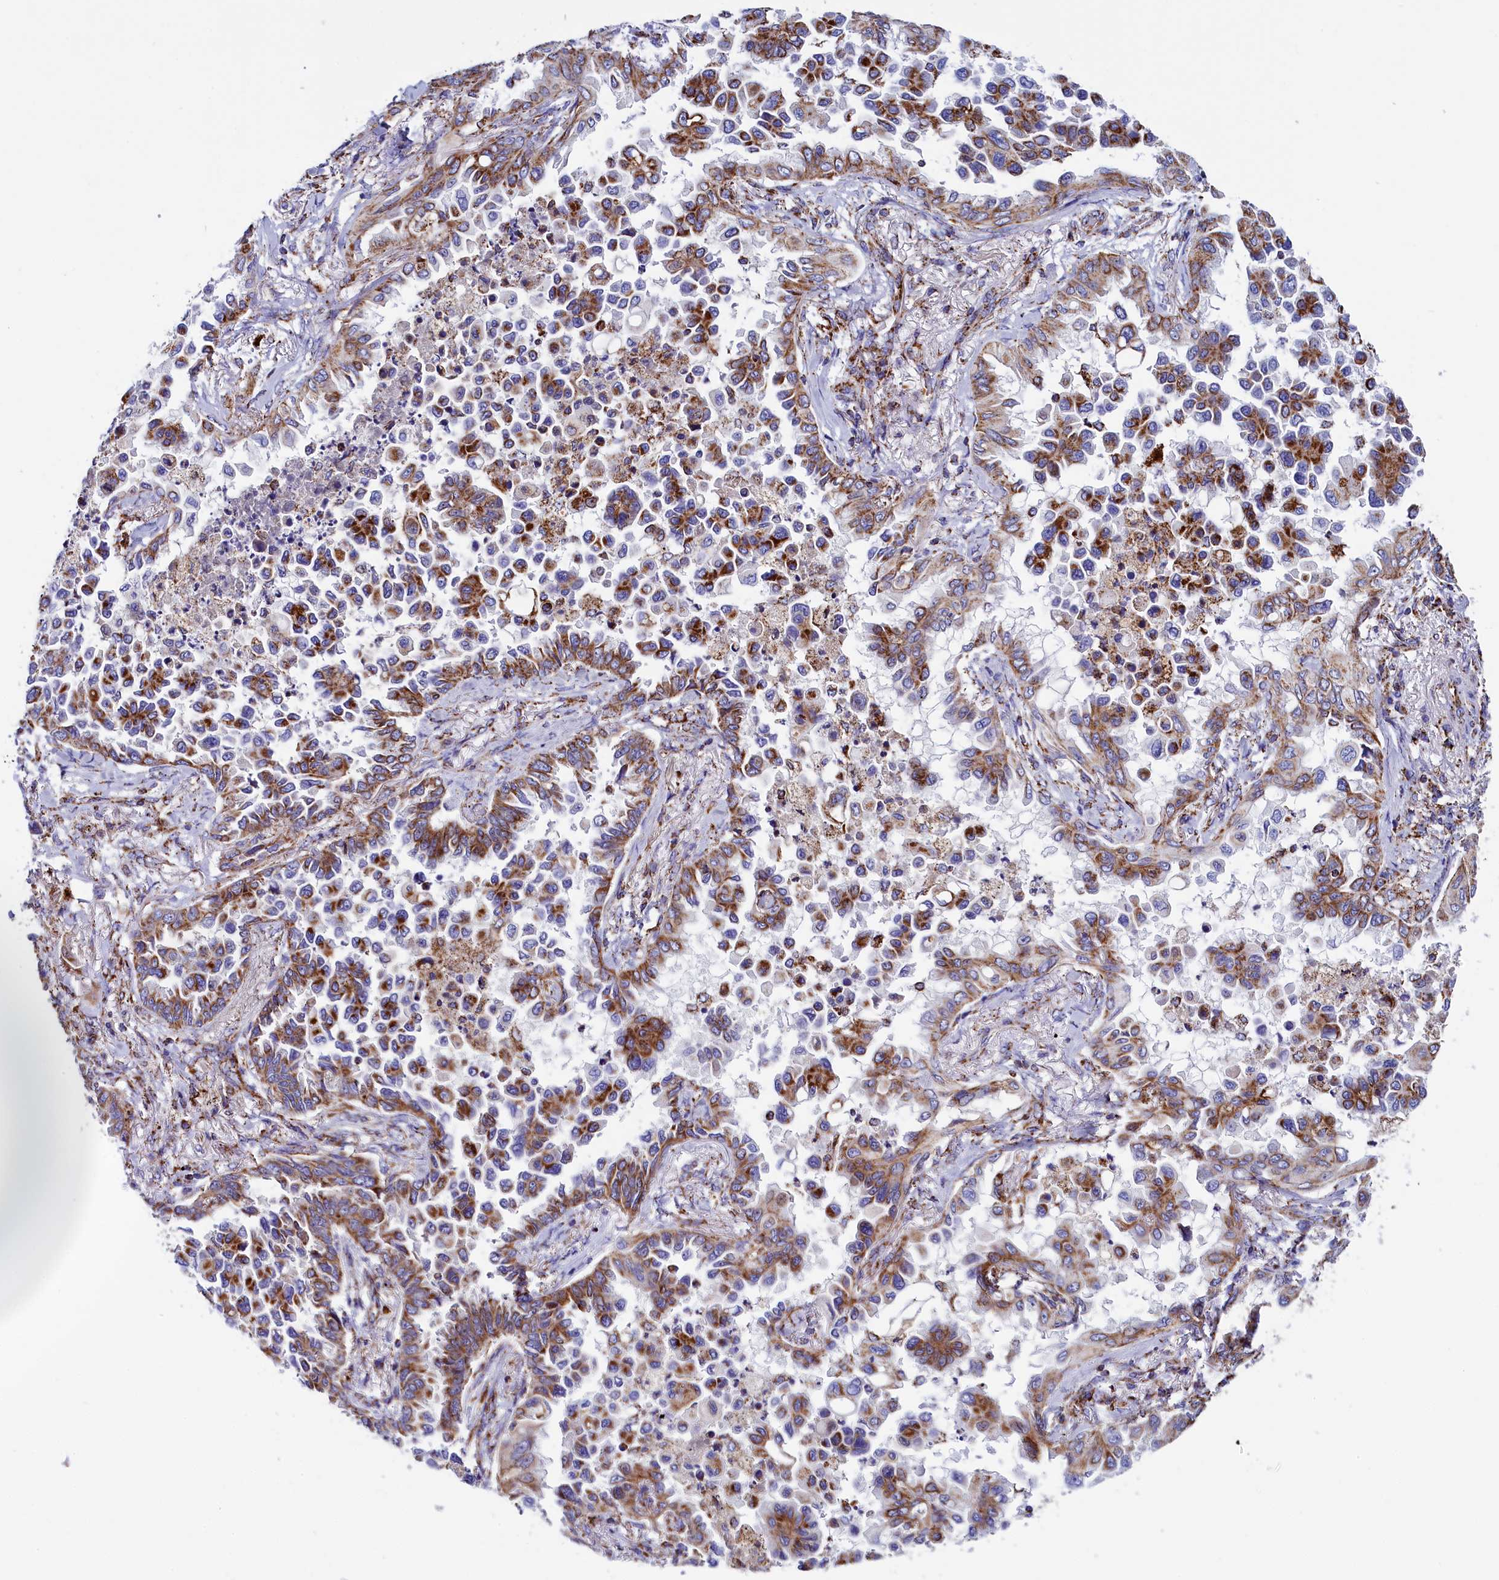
{"staining": {"intensity": "strong", "quantity": ">75%", "location": "cytoplasmic/membranous"}, "tissue": "lung cancer", "cell_type": "Tumor cells", "image_type": "cancer", "snomed": [{"axis": "morphology", "description": "Adenocarcinoma, NOS"}, {"axis": "topography", "description": "Lung"}], "caption": "Immunohistochemical staining of lung cancer (adenocarcinoma) exhibits strong cytoplasmic/membranous protein staining in approximately >75% of tumor cells. (DAB (3,3'-diaminobenzidine) IHC with brightfield microscopy, high magnification).", "gene": "SLC39A3", "patient": {"sex": "female", "age": 67}}